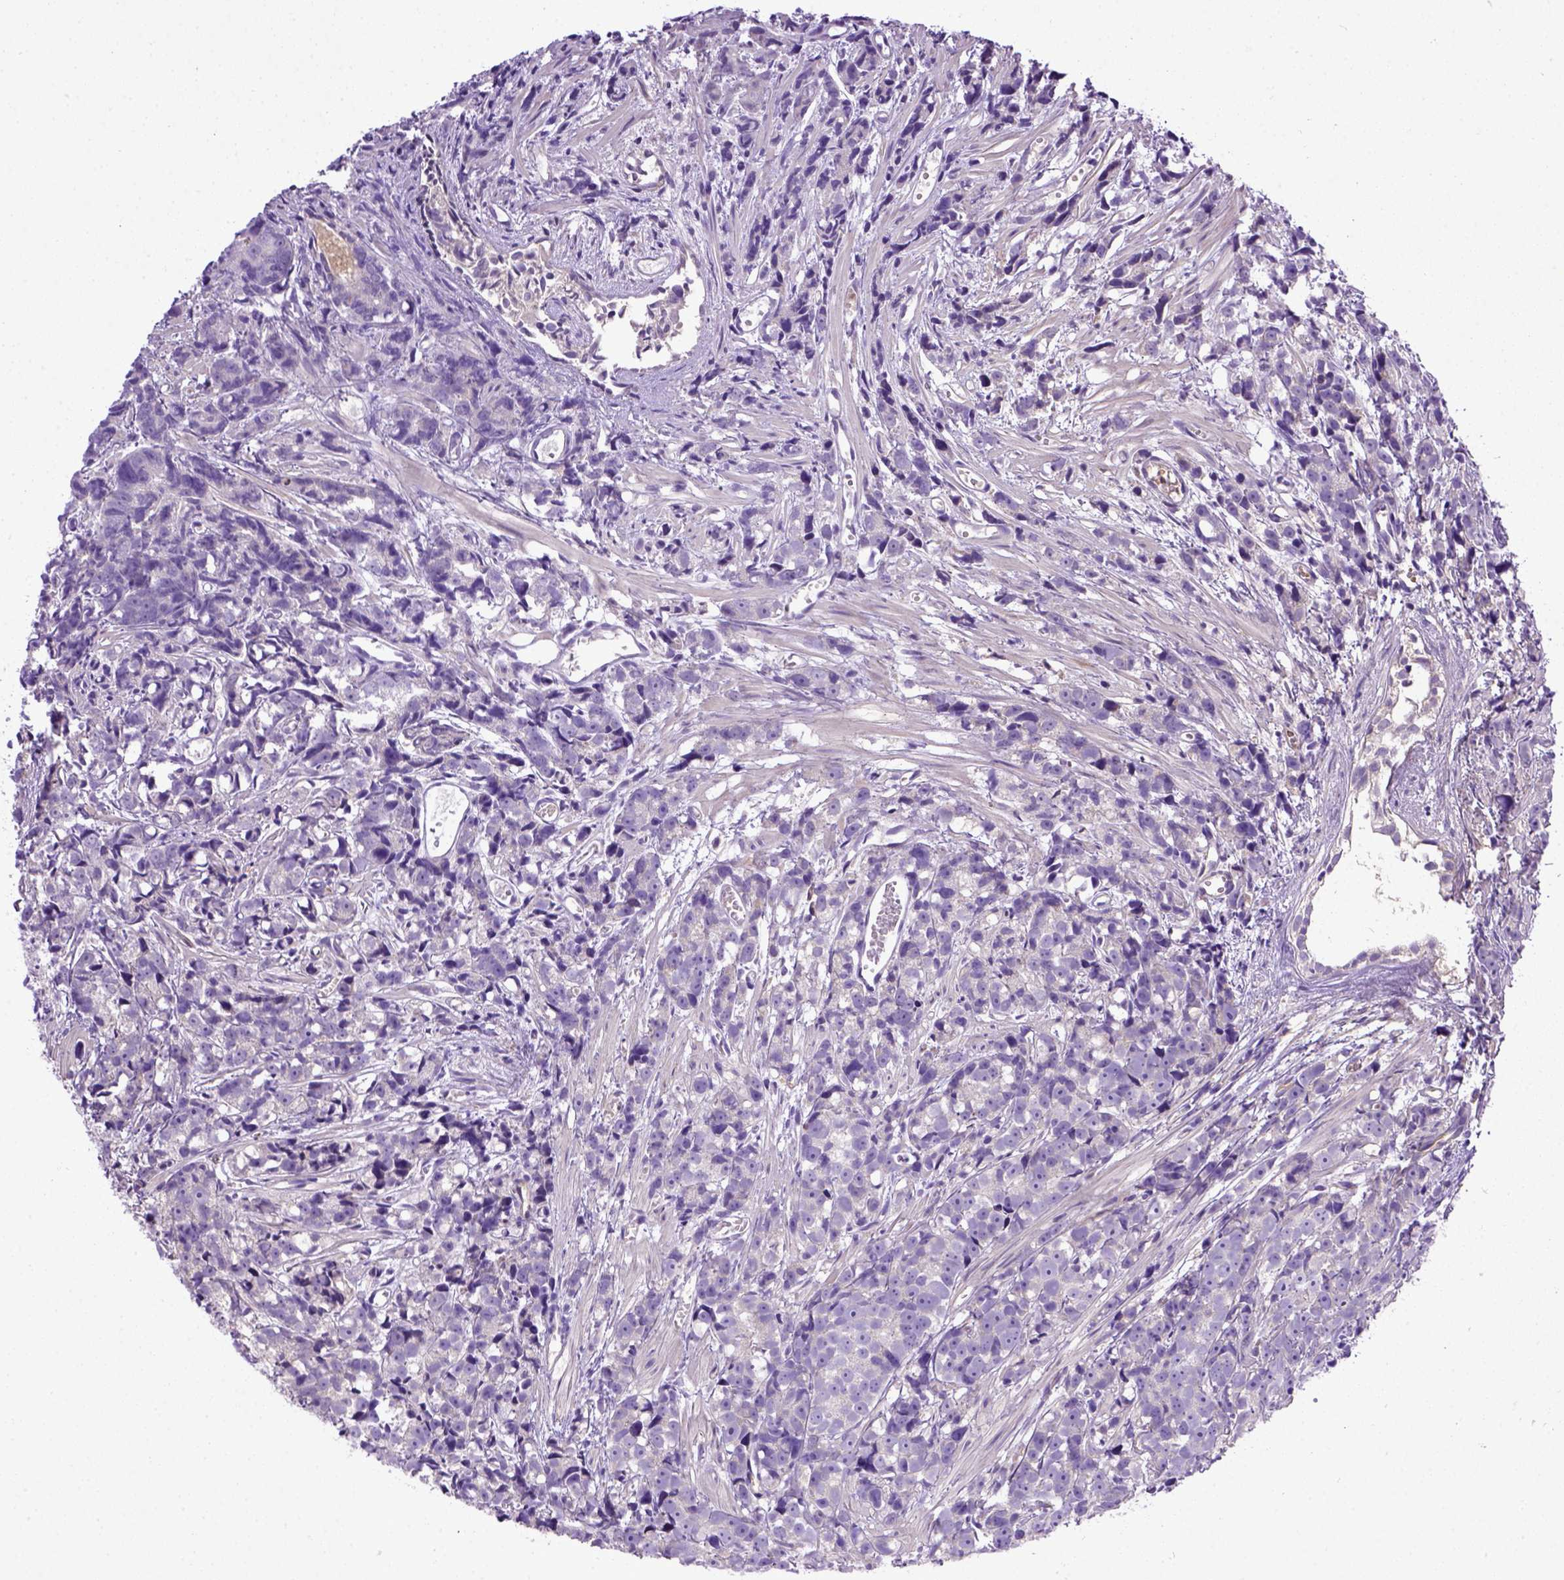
{"staining": {"intensity": "negative", "quantity": "none", "location": "none"}, "tissue": "prostate cancer", "cell_type": "Tumor cells", "image_type": "cancer", "snomed": [{"axis": "morphology", "description": "Adenocarcinoma, High grade"}, {"axis": "topography", "description": "Prostate"}], "caption": "The image shows no significant positivity in tumor cells of prostate cancer (adenocarcinoma (high-grade)).", "gene": "DEPDC1B", "patient": {"sex": "male", "age": 77}}